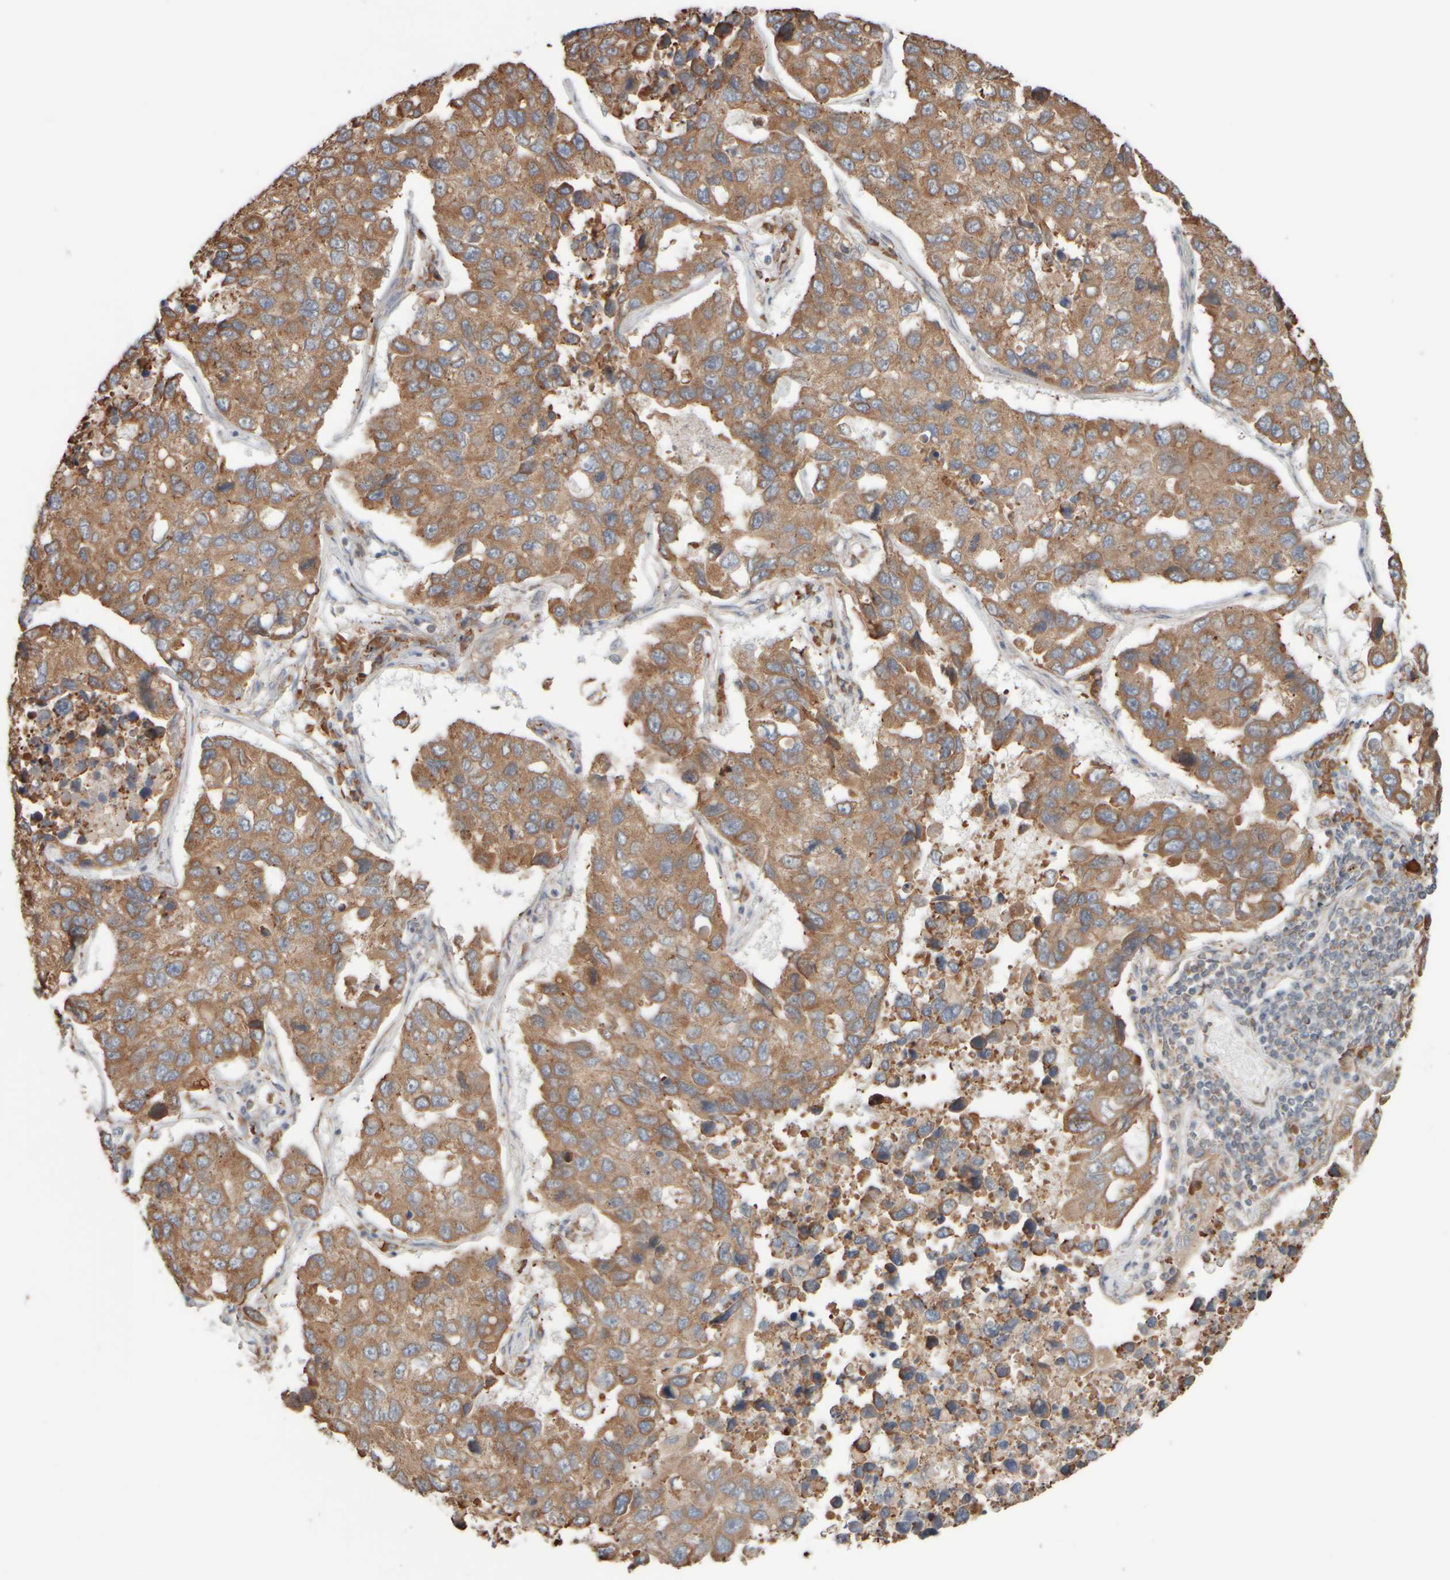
{"staining": {"intensity": "moderate", "quantity": ">75%", "location": "cytoplasmic/membranous"}, "tissue": "lung cancer", "cell_type": "Tumor cells", "image_type": "cancer", "snomed": [{"axis": "morphology", "description": "Adenocarcinoma, NOS"}, {"axis": "topography", "description": "Lung"}], "caption": "The photomicrograph displays staining of lung cancer, revealing moderate cytoplasmic/membranous protein staining (brown color) within tumor cells. Nuclei are stained in blue.", "gene": "EIF2B3", "patient": {"sex": "male", "age": 64}}